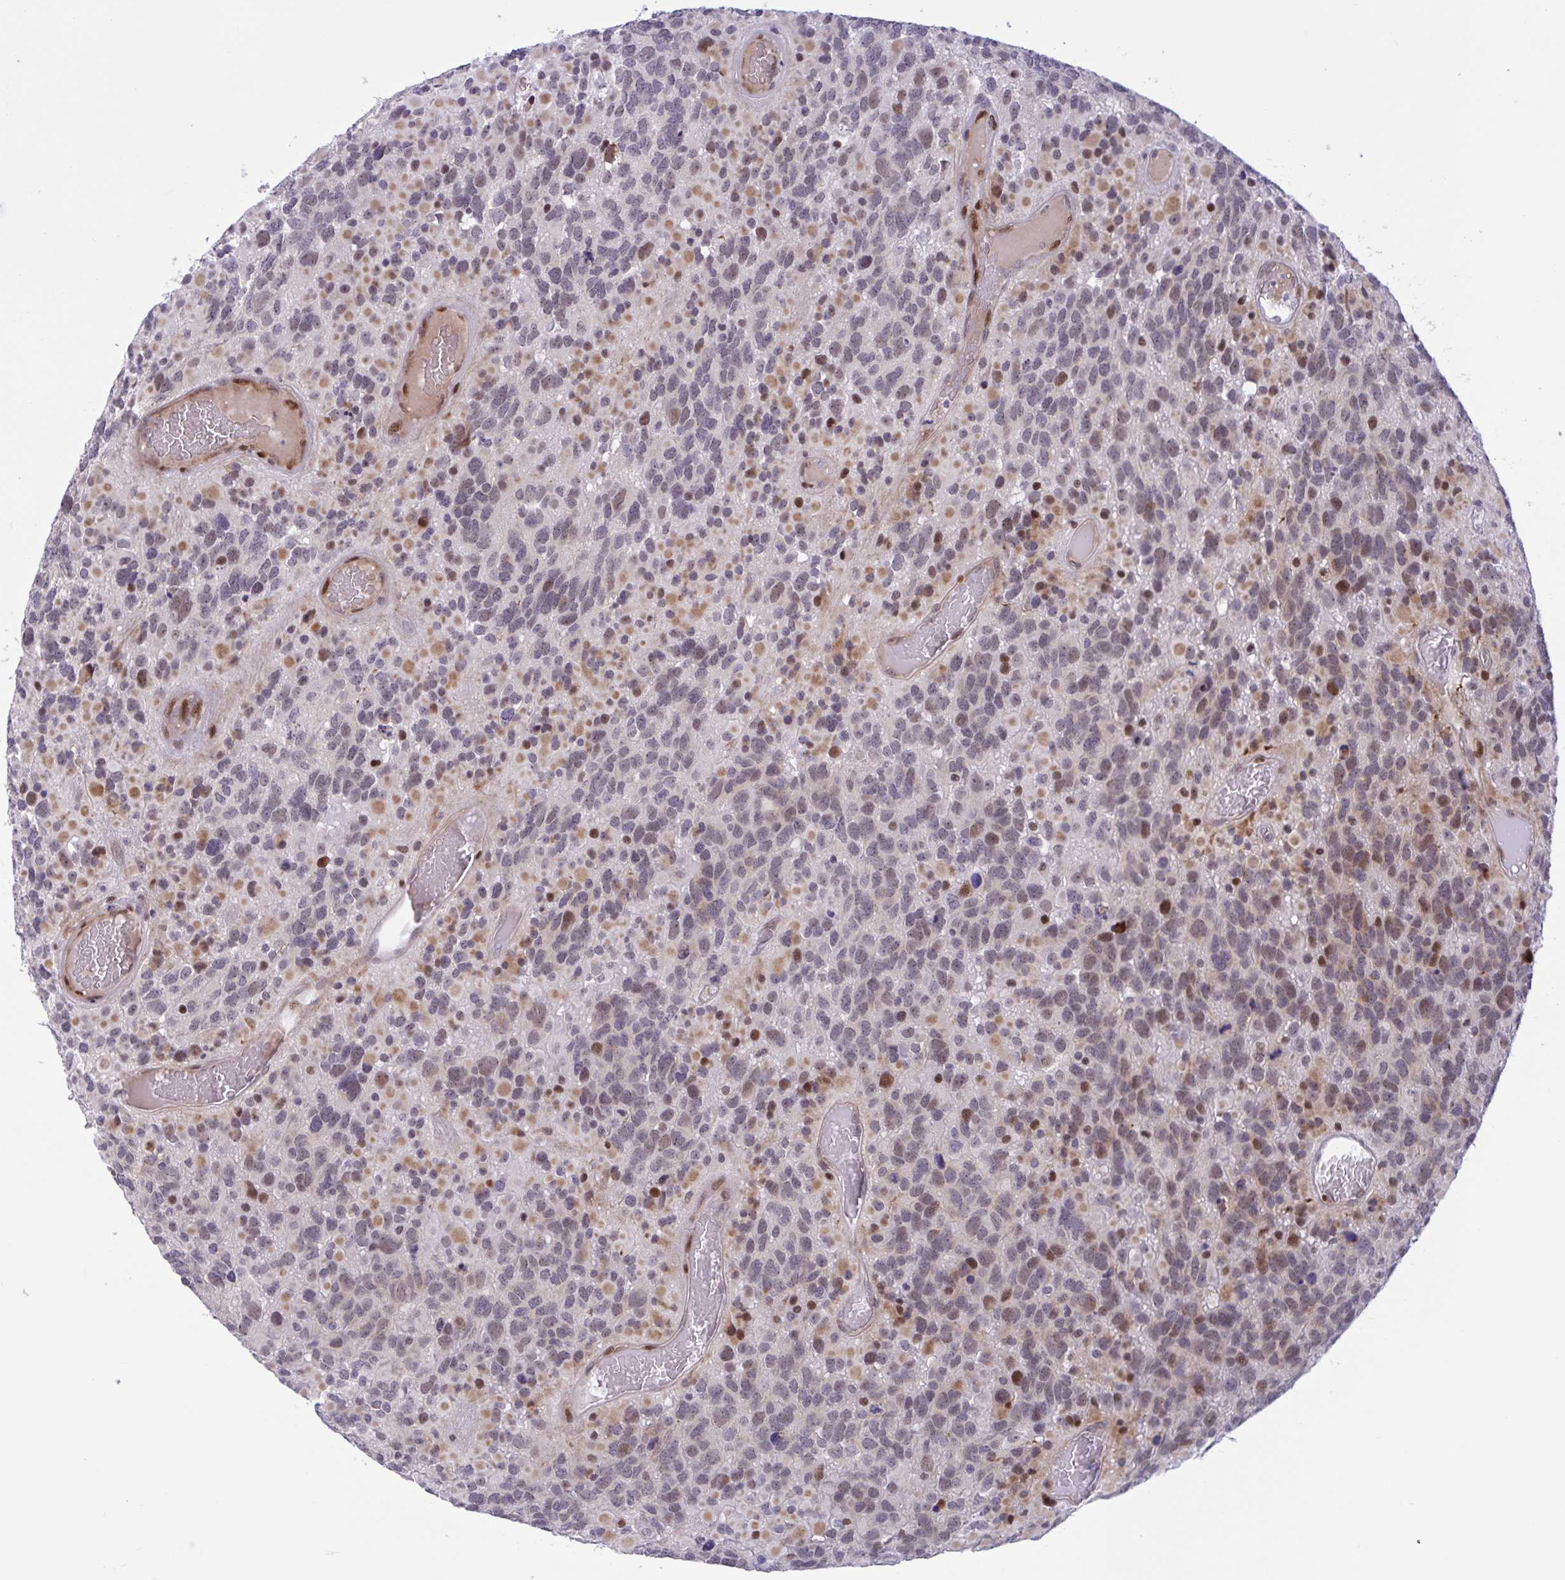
{"staining": {"intensity": "moderate", "quantity": "25%-75%", "location": "nuclear"}, "tissue": "glioma", "cell_type": "Tumor cells", "image_type": "cancer", "snomed": [{"axis": "morphology", "description": "Glioma, malignant, High grade"}, {"axis": "topography", "description": "Brain"}], "caption": "Immunohistochemistry (IHC) image of malignant glioma (high-grade) stained for a protein (brown), which shows medium levels of moderate nuclear staining in about 25%-75% of tumor cells.", "gene": "RBL1", "patient": {"sex": "female", "age": 40}}